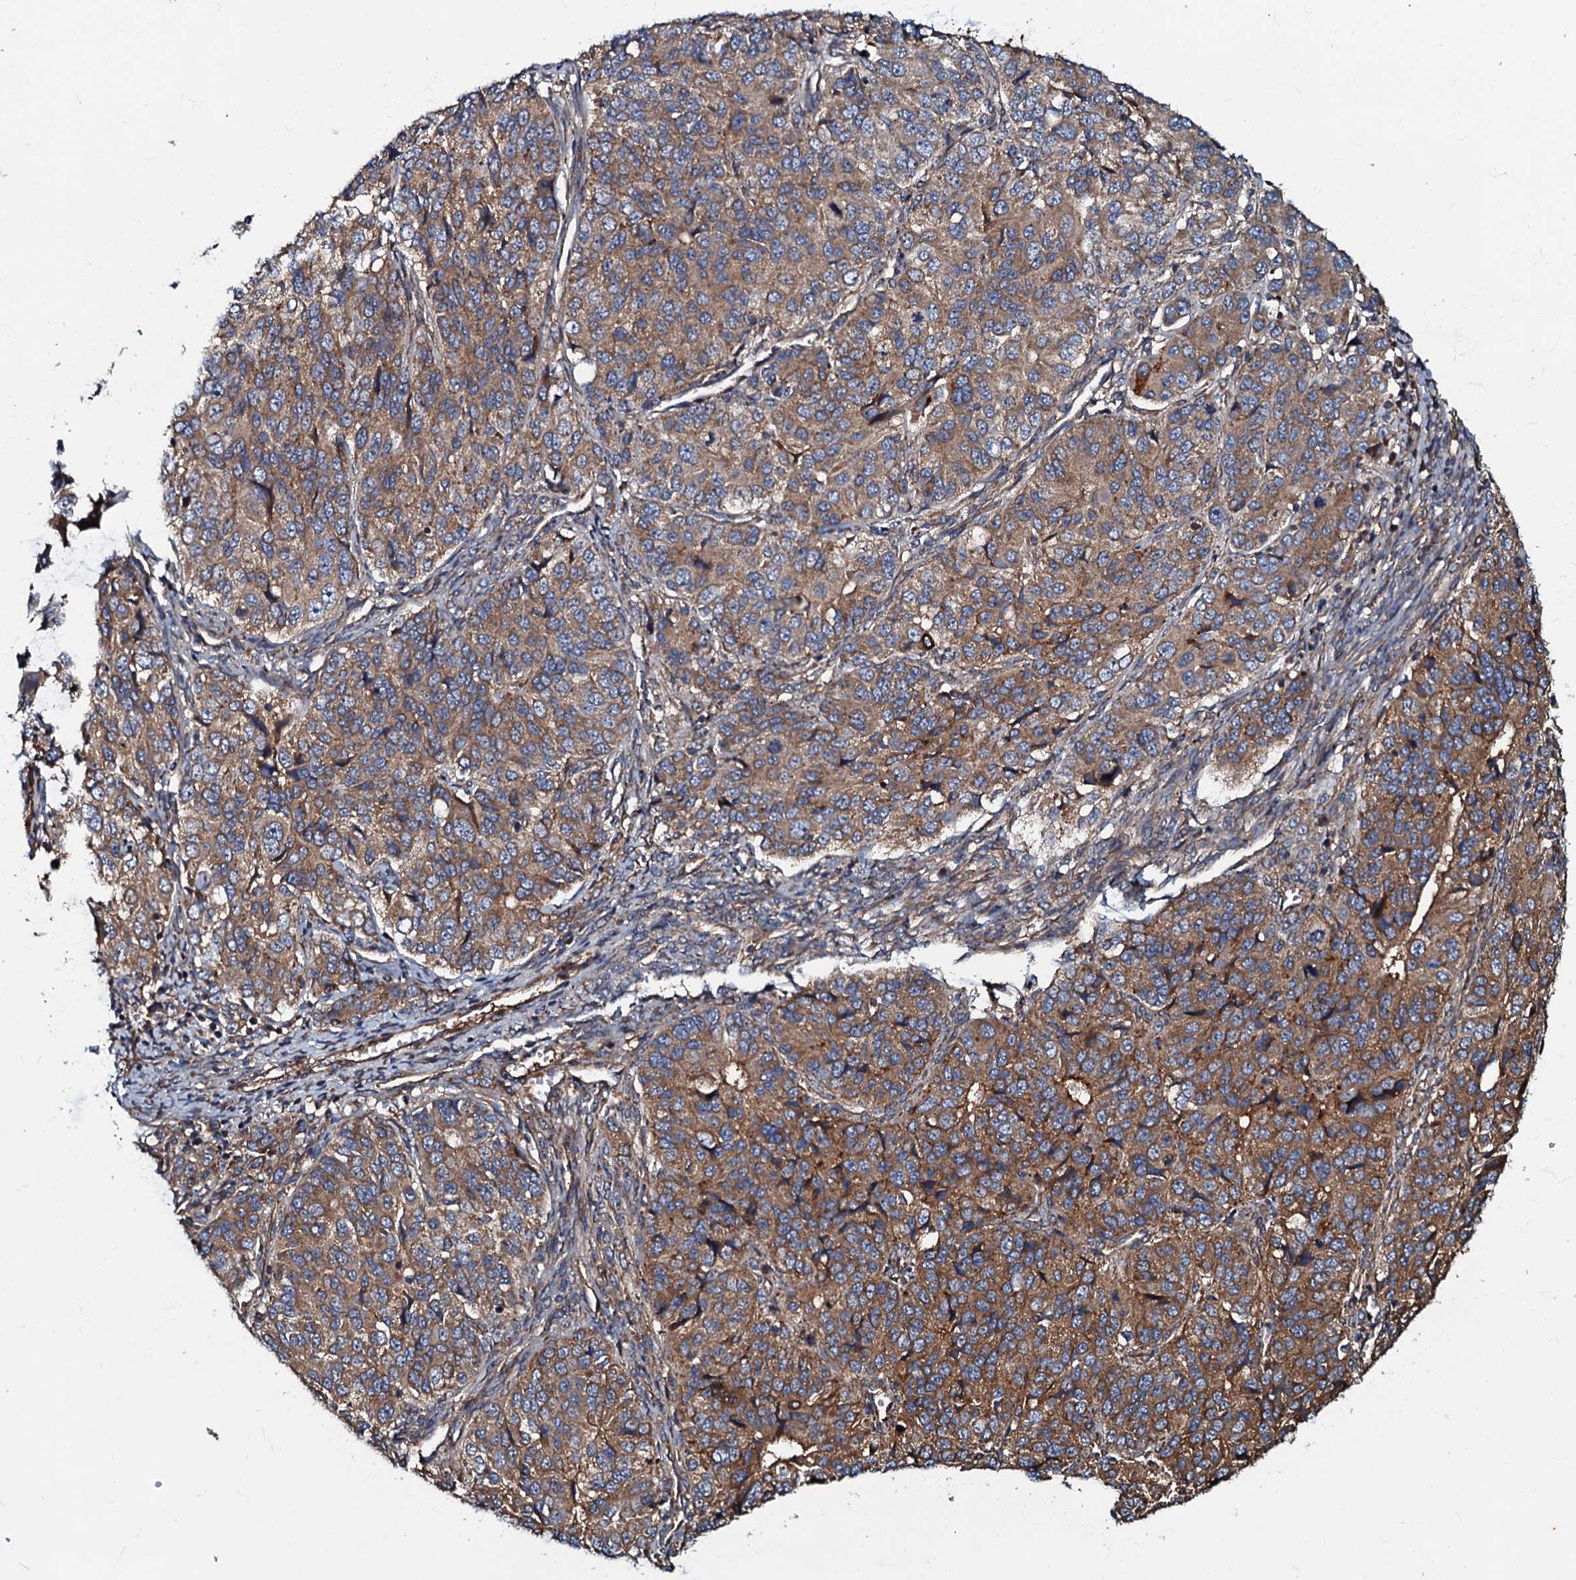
{"staining": {"intensity": "moderate", "quantity": ">75%", "location": "cytoplasmic/membranous"}, "tissue": "ovarian cancer", "cell_type": "Tumor cells", "image_type": "cancer", "snomed": [{"axis": "morphology", "description": "Carcinoma, endometroid"}, {"axis": "topography", "description": "Ovary"}], "caption": "Protein analysis of endometroid carcinoma (ovarian) tissue shows moderate cytoplasmic/membranous expression in approximately >75% of tumor cells. (DAB = brown stain, brightfield microscopy at high magnification).", "gene": "BLOC1S6", "patient": {"sex": "female", "age": 51}}